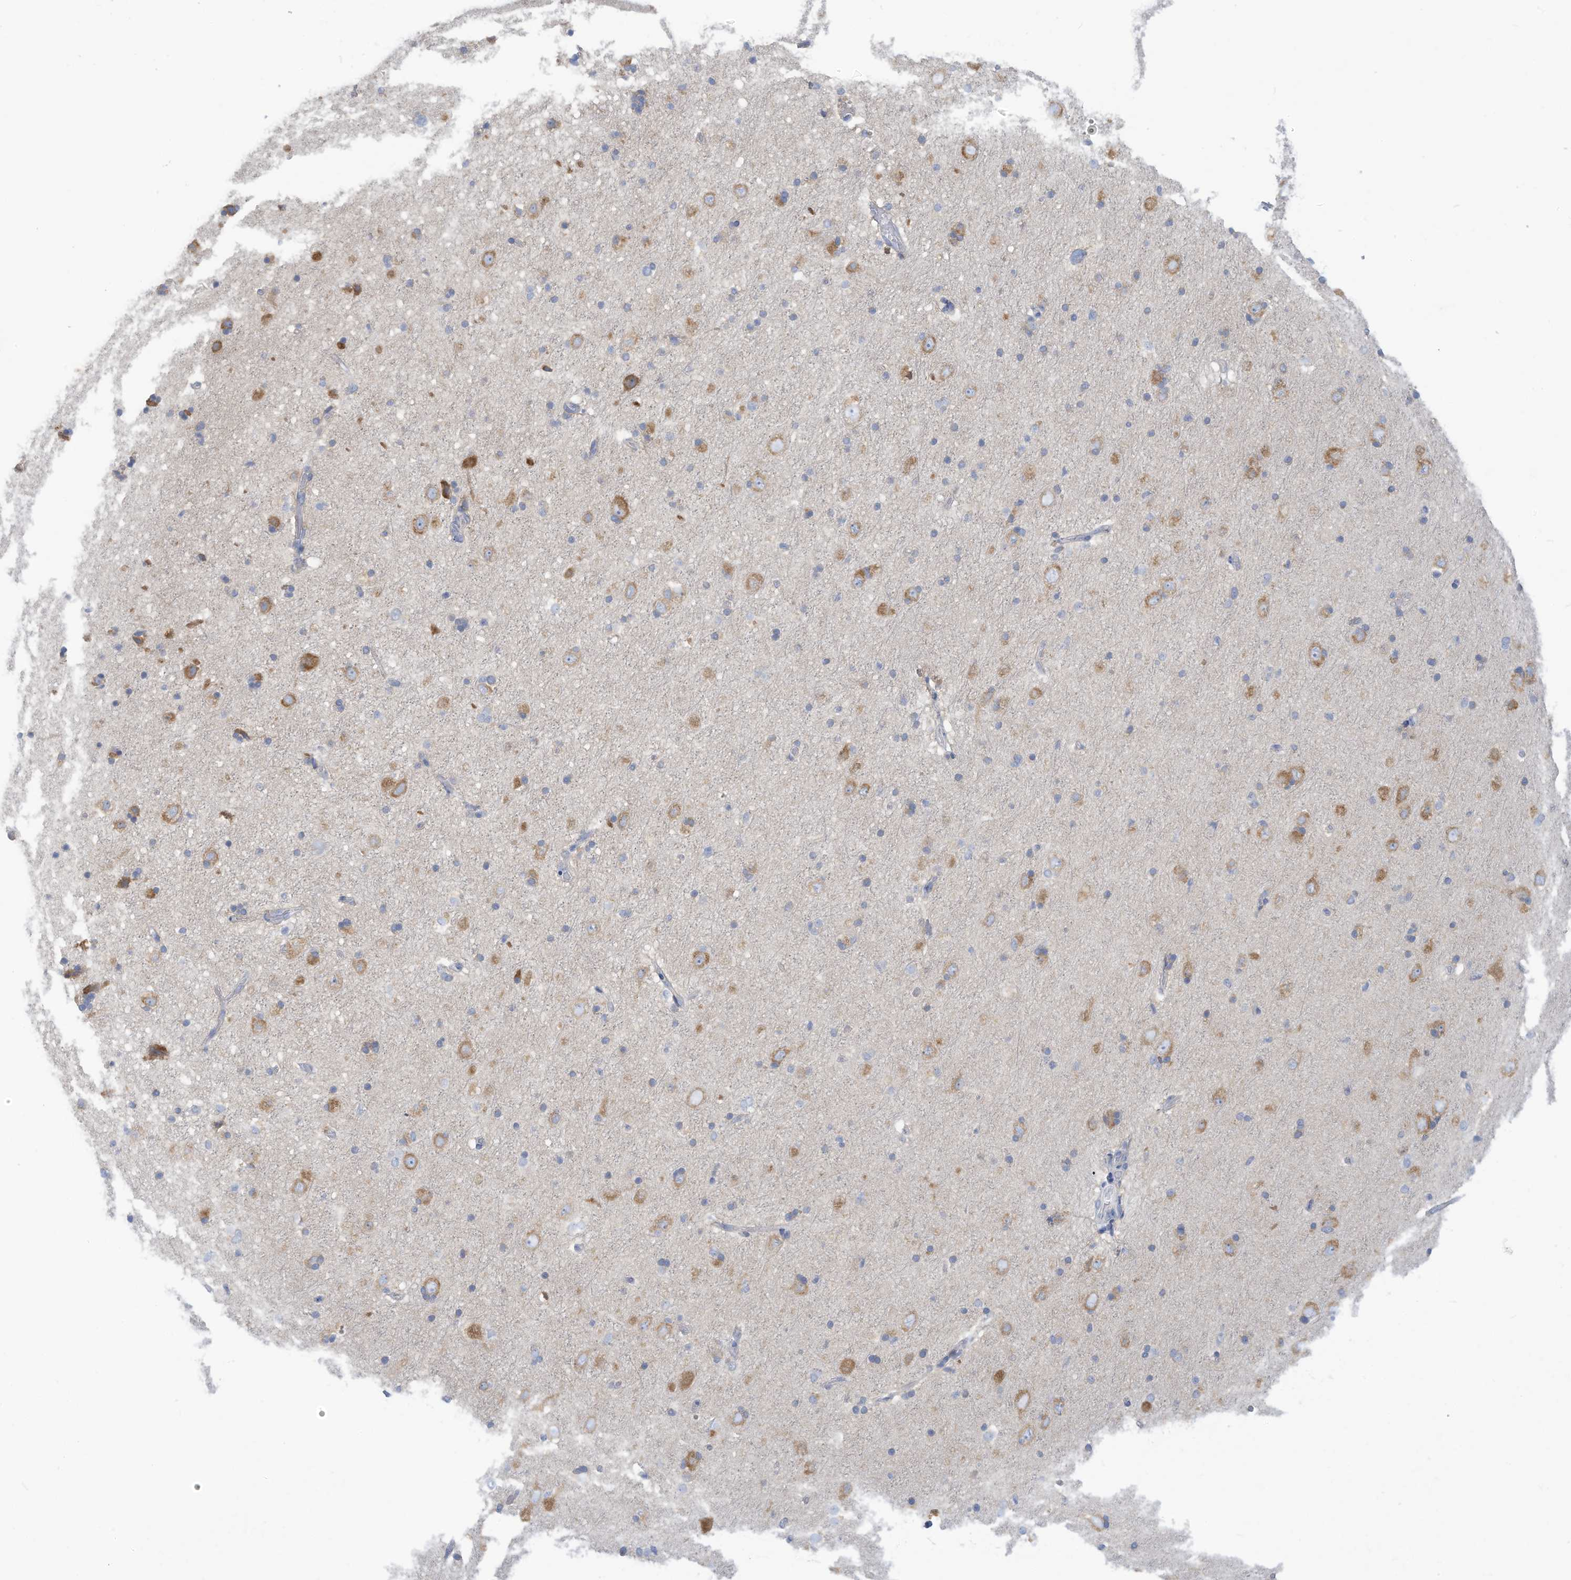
{"staining": {"intensity": "negative", "quantity": "none", "location": "none"}, "tissue": "cerebral cortex", "cell_type": "Endothelial cells", "image_type": "normal", "snomed": [{"axis": "morphology", "description": "Normal tissue, NOS"}, {"axis": "topography", "description": "Cerebral cortex"}], "caption": "An immunohistochemistry histopathology image of normal cerebral cortex is shown. There is no staining in endothelial cells of cerebral cortex. (Immunohistochemistry (ihc), brightfield microscopy, high magnification).", "gene": "TRMT2B", "patient": {"sex": "male", "age": 34}}